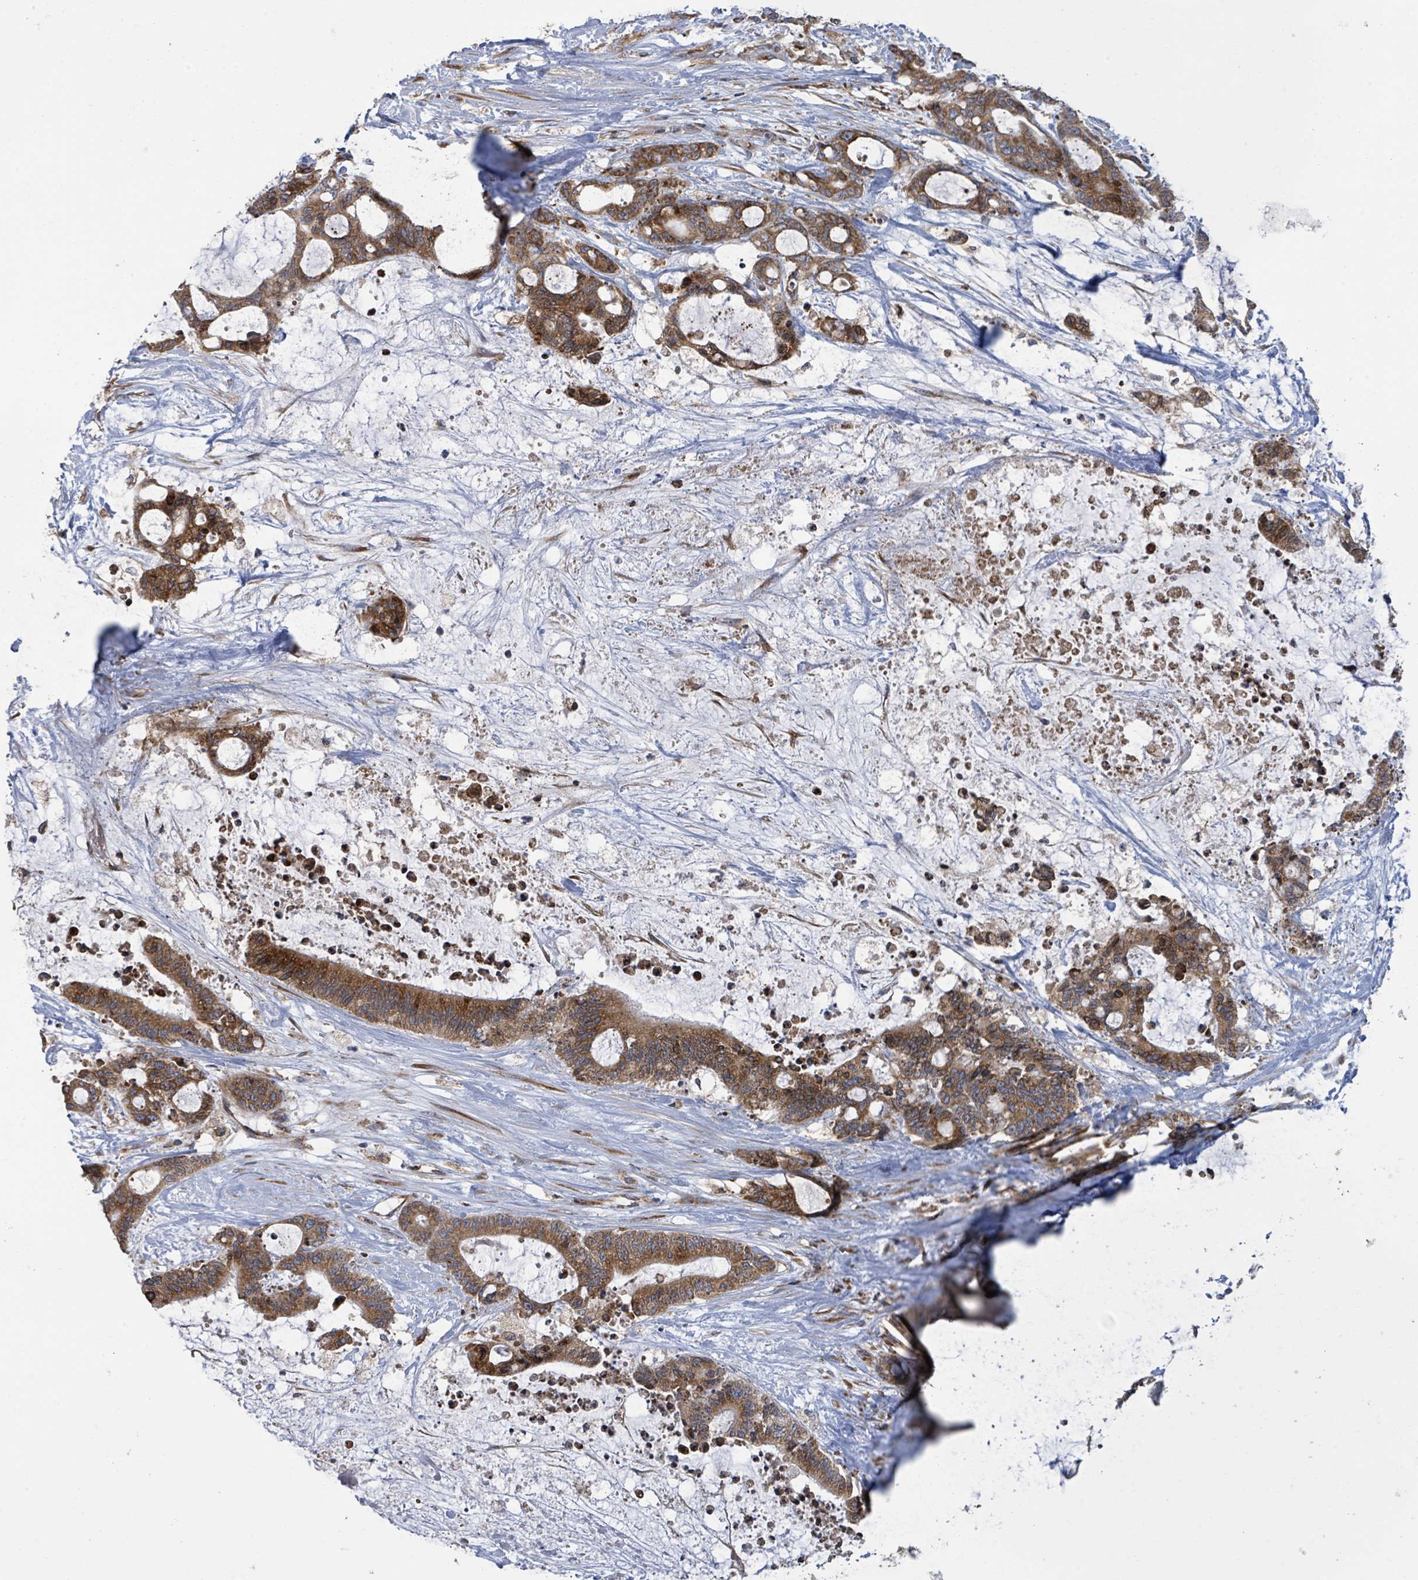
{"staining": {"intensity": "moderate", "quantity": ">75%", "location": "cytoplasmic/membranous"}, "tissue": "liver cancer", "cell_type": "Tumor cells", "image_type": "cancer", "snomed": [{"axis": "morphology", "description": "Normal tissue, NOS"}, {"axis": "morphology", "description": "Cholangiocarcinoma"}, {"axis": "topography", "description": "Liver"}, {"axis": "topography", "description": "Peripheral nerve tissue"}], "caption": "This histopathology image demonstrates IHC staining of human cholangiocarcinoma (liver), with medium moderate cytoplasmic/membranous positivity in approximately >75% of tumor cells.", "gene": "NOMO1", "patient": {"sex": "female", "age": 73}}